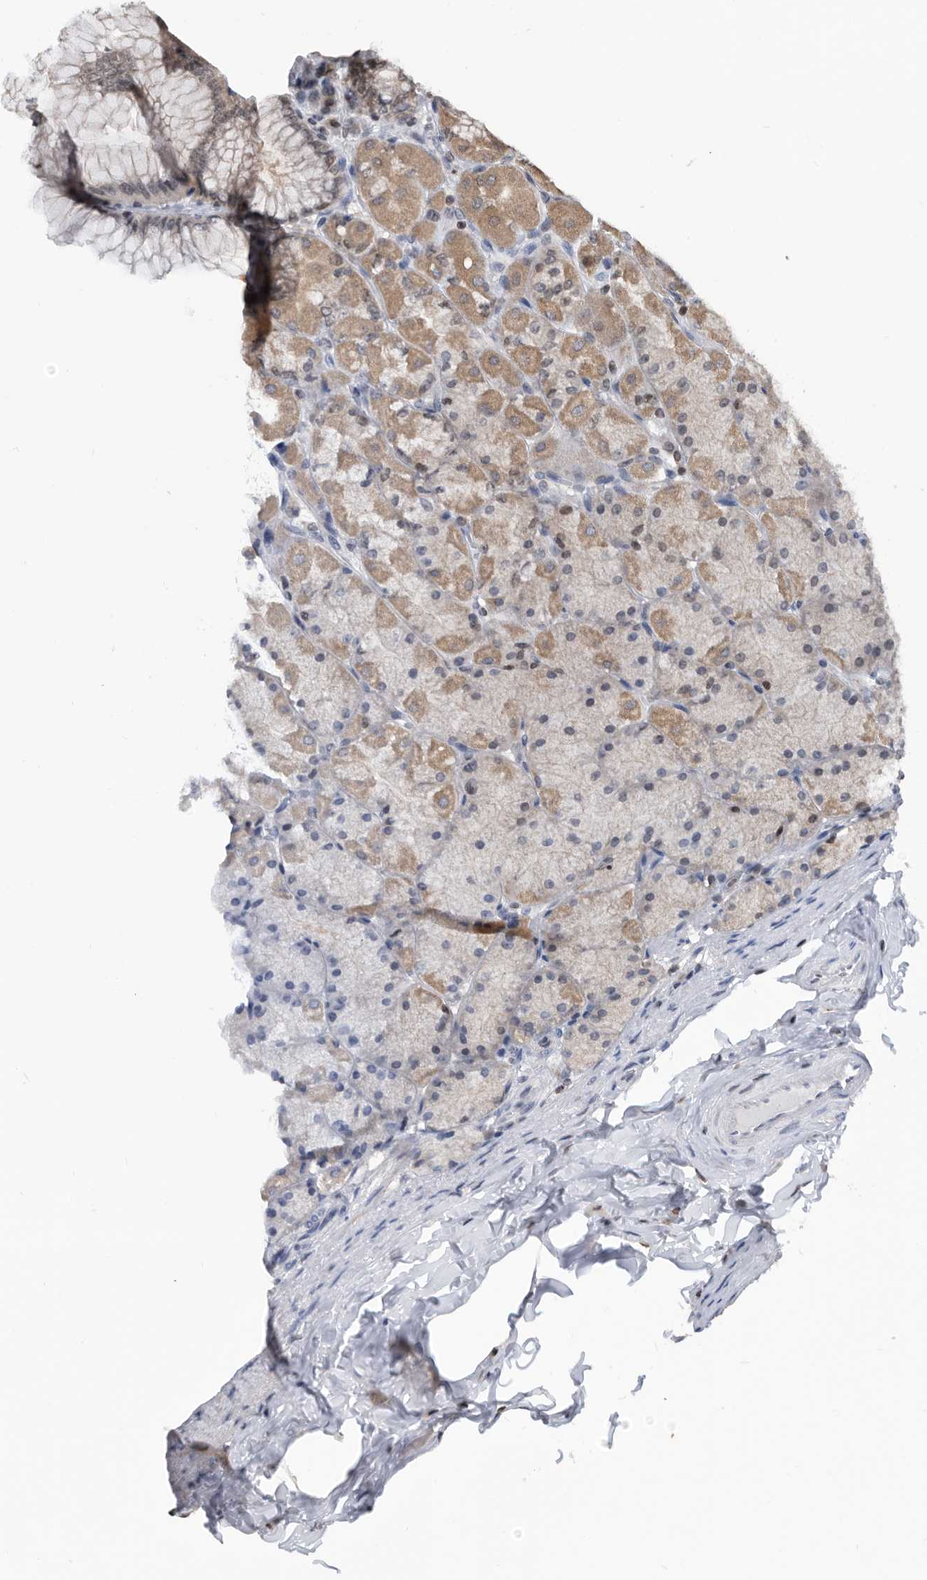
{"staining": {"intensity": "moderate", "quantity": ">75%", "location": "cytoplasmic/membranous,nuclear"}, "tissue": "stomach", "cell_type": "Glandular cells", "image_type": "normal", "snomed": [{"axis": "morphology", "description": "Normal tissue, NOS"}, {"axis": "topography", "description": "Stomach, upper"}], "caption": "IHC (DAB) staining of unremarkable stomach demonstrates moderate cytoplasmic/membranous,nuclear protein positivity in approximately >75% of glandular cells.", "gene": "TSTD1", "patient": {"sex": "female", "age": 56}}